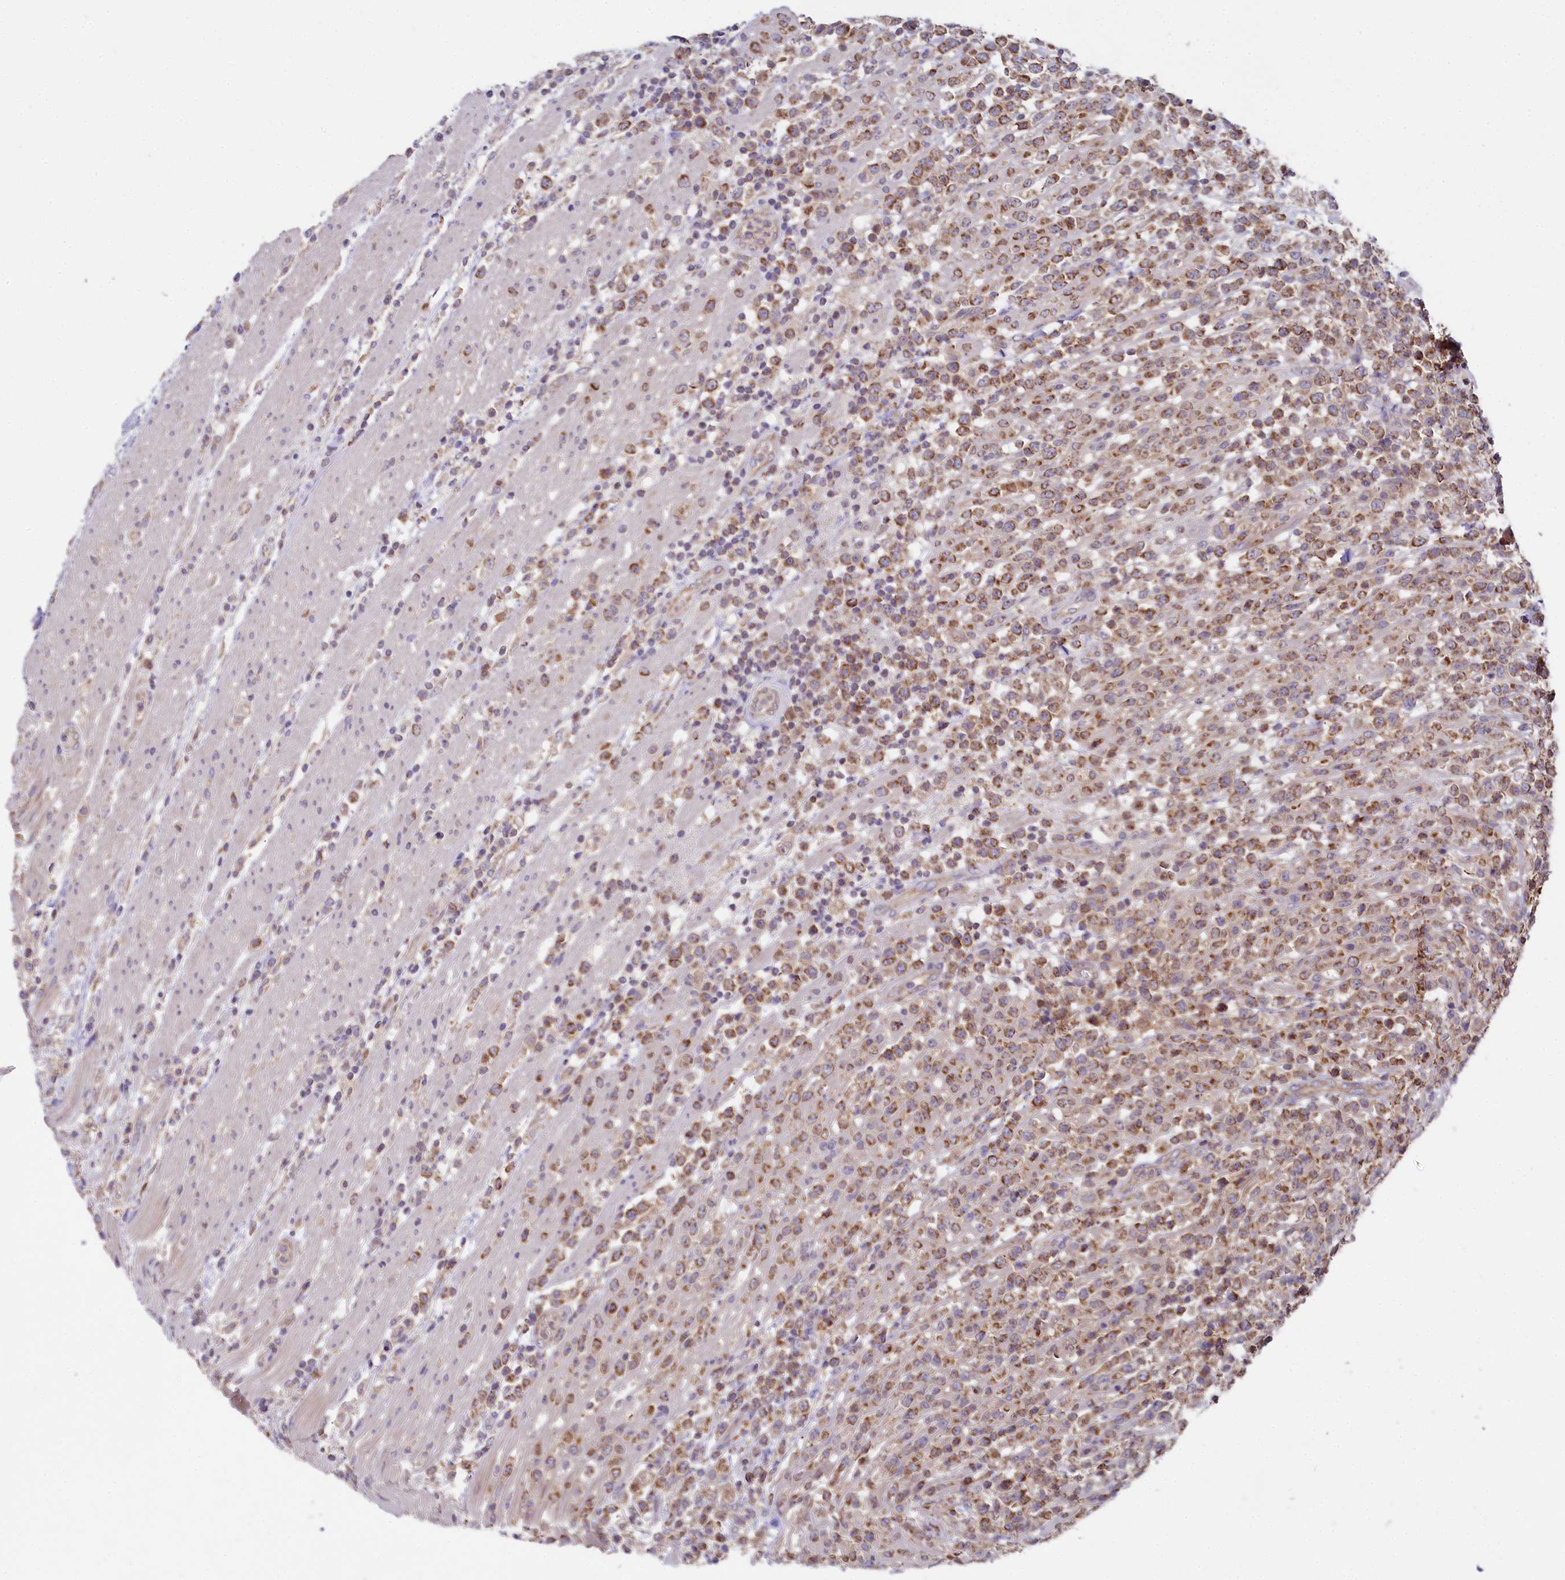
{"staining": {"intensity": "moderate", "quantity": ">75%", "location": "cytoplasmic/membranous"}, "tissue": "lymphoma", "cell_type": "Tumor cells", "image_type": "cancer", "snomed": [{"axis": "morphology", "description": "Malignant lymphoma, non-Hodgkin's type, High grade"}, {"axis": "topography", "description": "Colon"}], "caption": "Immunohistochemistry image of human malignant lymphoma, non-Hodgkin's type (high-grade) stained for a protein (brown), which exhibits medium levels of moderate cytoplasmic/membranous staining in about >75% of tumor cells.", "gene": "MRPL57", "patient": {"sex": "female", "age": 53}}